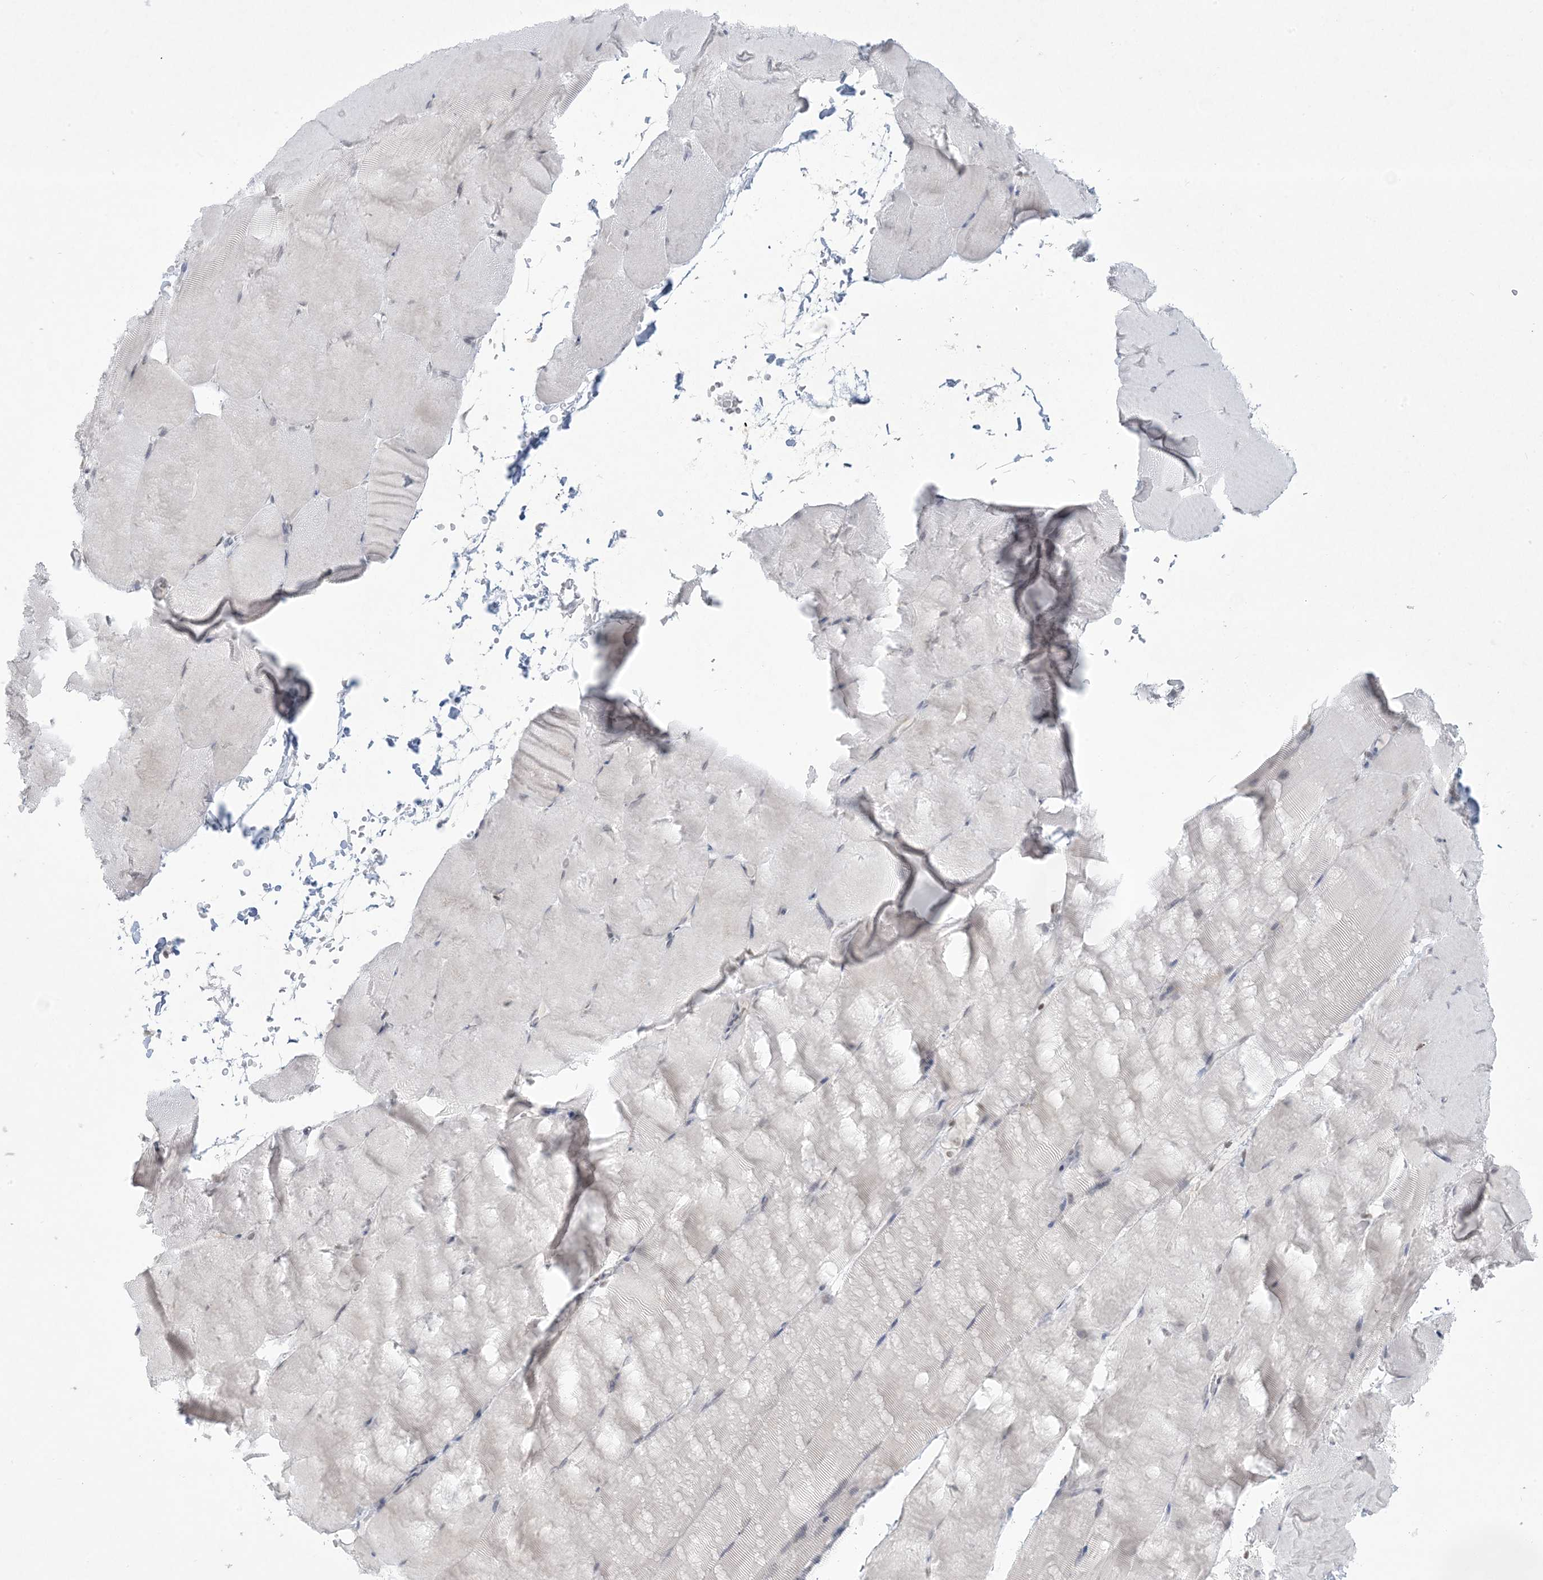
{"staining": {"intensity": "negative", "quantity": "none", "location": "none"}, "tissue": "skeletal muscle", "cell_type": "Myocytes", "image_type": "normal", "snomed": [{"axis": "morphology", "description": "Normal tissue, NOS"}, {"axis": "topography", "description": "Skeletal muscle"}, {"axis": "topography", "description": "Parathyroid gland"}], "caption": "Benign skeletal muscle was stained to show a protein in brown. There is no significant expression in myocytes.", "gene": "HOMEZ", "patient": {"sex": "female", "age": 37}}